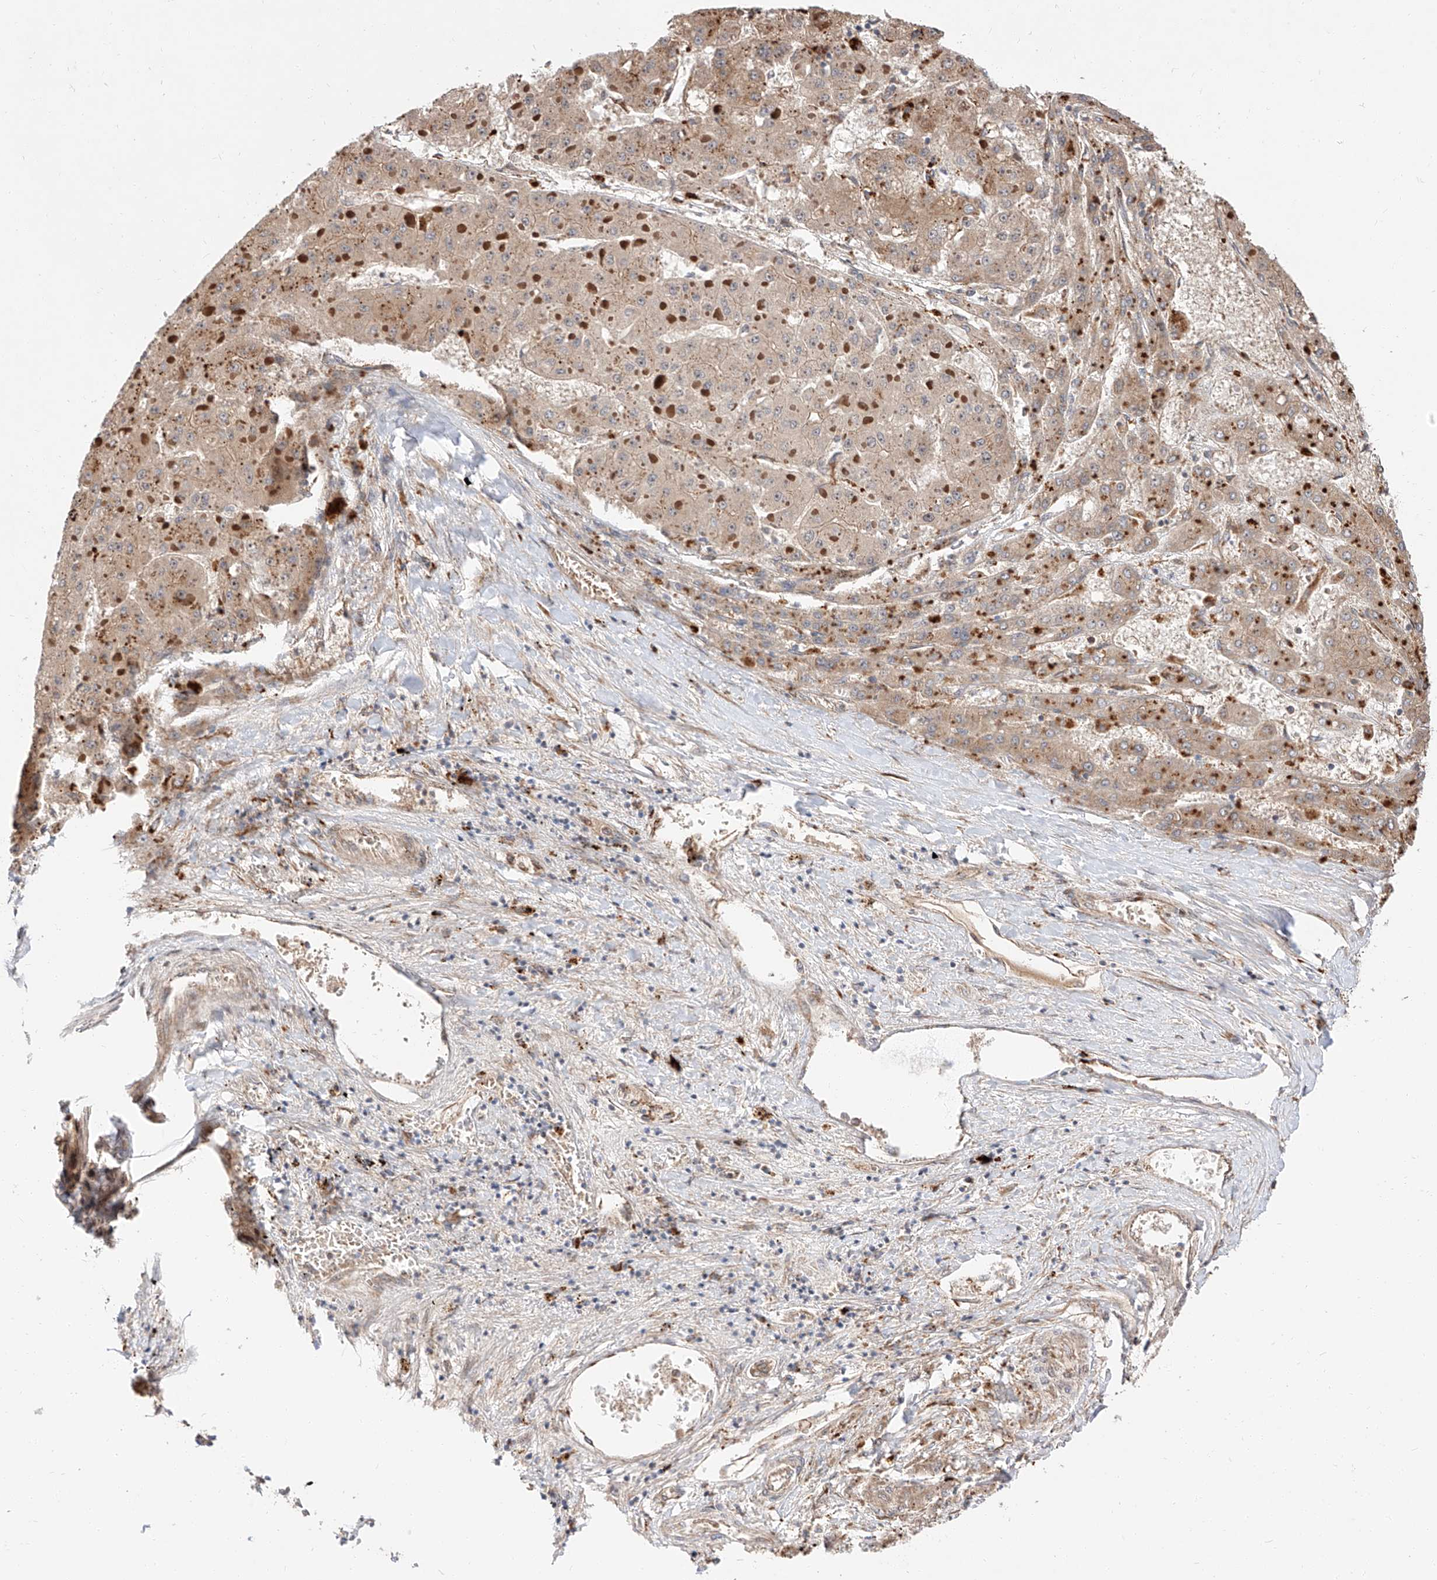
{"staining": {"intensity": "negative", "quantity": "none", "location": "none"}, "tissue": "liver cancer", "cell_type": "Tumor cells", "image_type": "cancer", "snomed": [{"axis": "morphology", "description": "Carcinoma, Hepatocellular, NOS"}, {"axis": "topography", "description": "Liver"}], "caption": "Hepatocellular carcinoma (liver) was stained to show a protein in brown. There is no significant positivity in tumor cells.", "gene": "DIRAS3", "patient": {"sex": "female", "age": 73}}